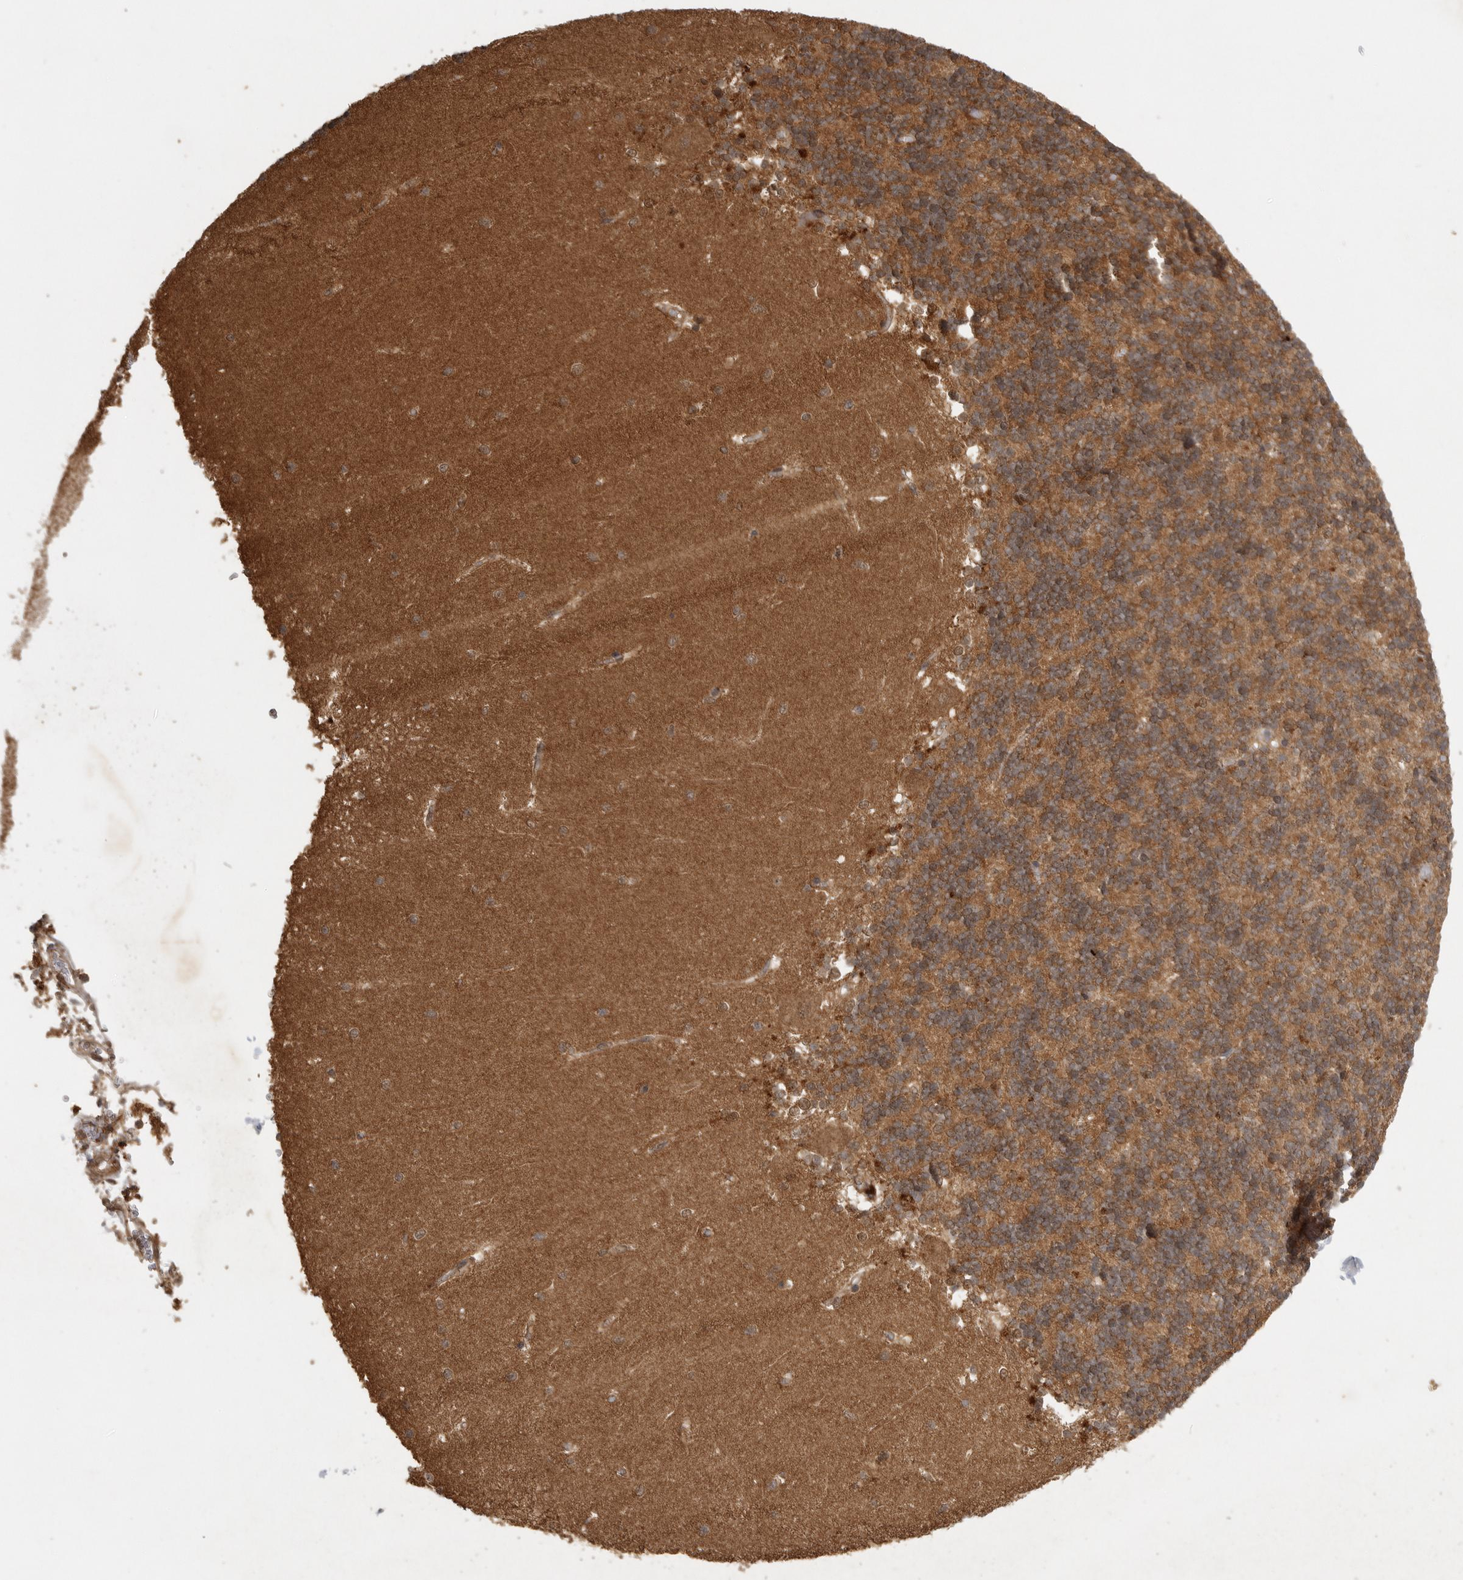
{"staining": {"intensity": "moderate", "quantity": "25%-75%", "location": "cytoplasmic/membranous"}, "tissue": "cerebellum", "cell_type": "Cells in granular layer", "image_type": "normal", "snomed": [{"axis": "morphology", "description": "Normal tissue, NOS"}, {"axis": "topography", "description": "Cerebellum"}], "caption": "Immunohistochemical staining of unremarkable cerebellum shows moderate cytoplasmic/membranous protein expression in about 25%-75% of cells in granular layer.", "gene": "ICOSLG", "patient": {"sex": "male", "age": 37}}